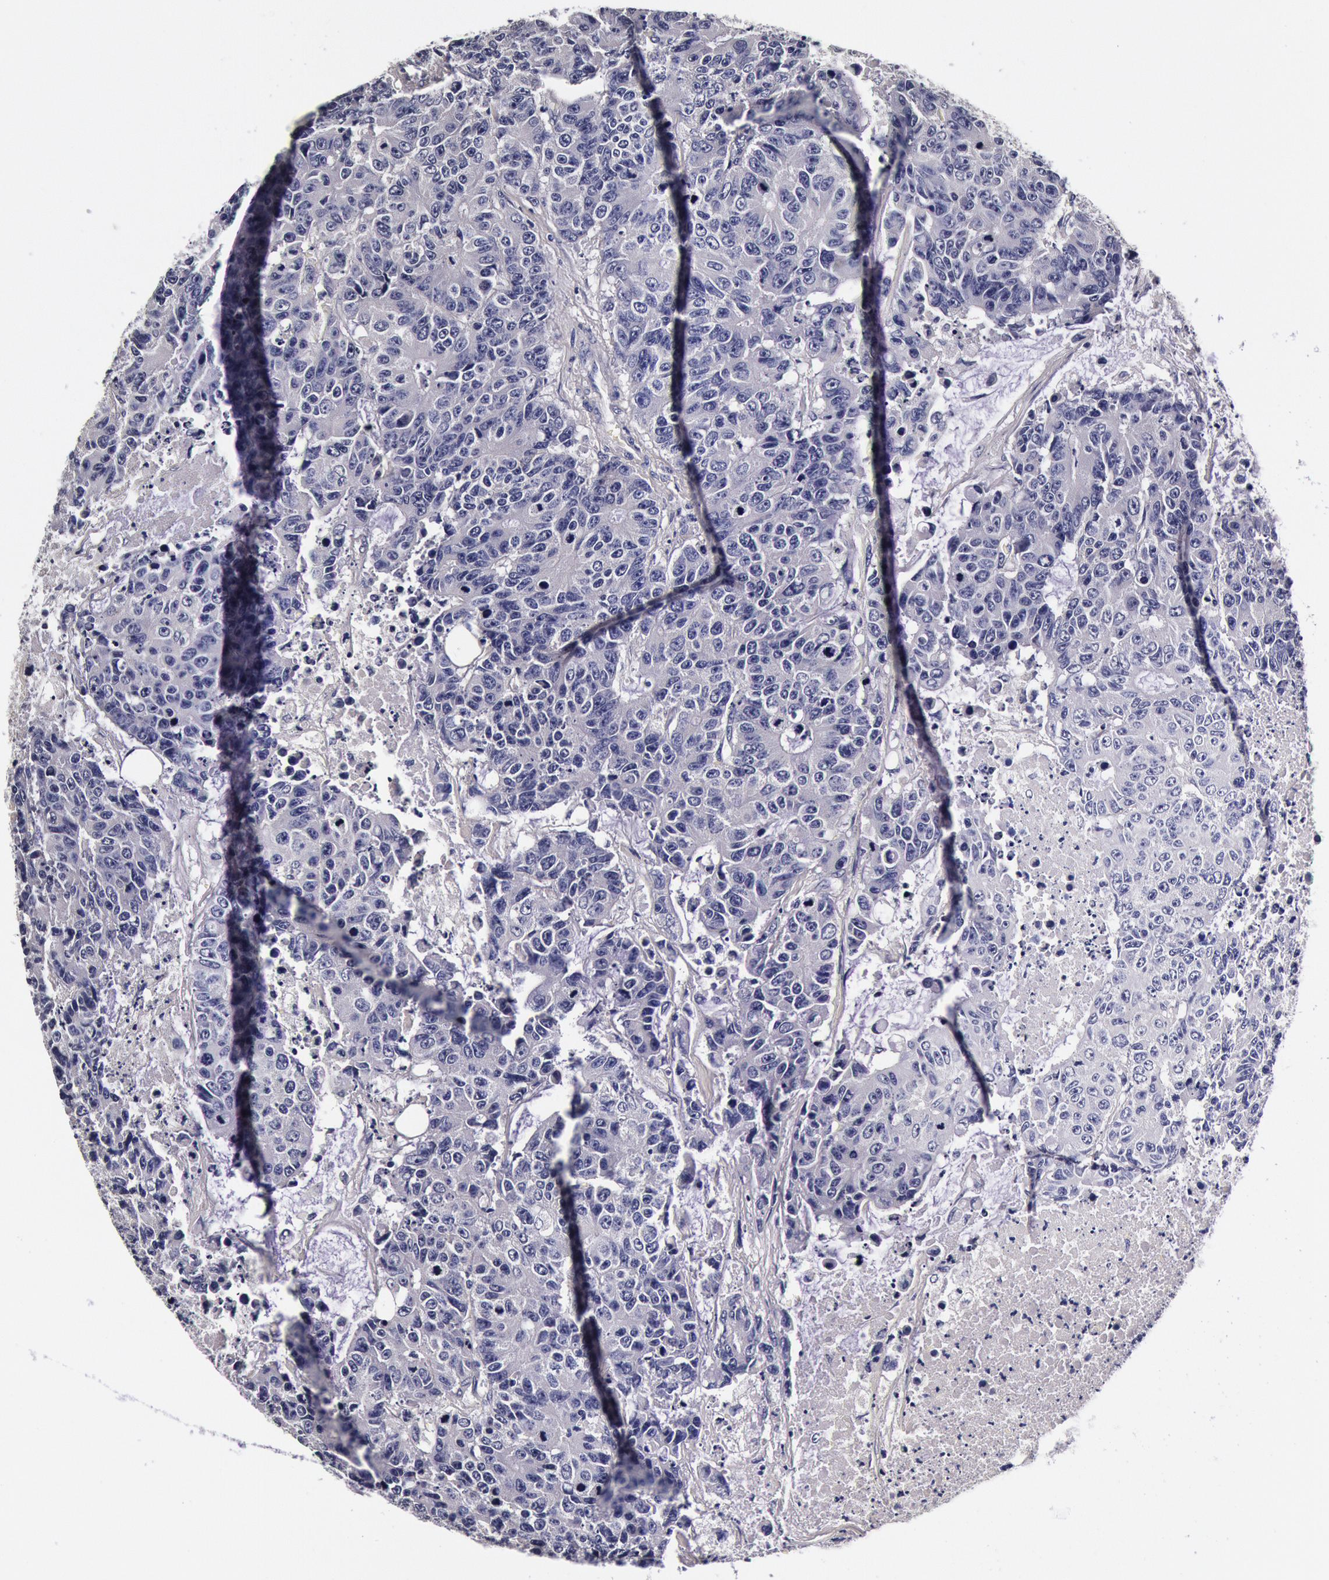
{"staining": {"intensity": "negative", "quantity": "none", "location": "none"}, "tissue": "colorectal cancer", "cell_type": "Tumor cells", "image_type": "cancer", "snomed": [{"axis": "morphology", "description": "Adenocarcinoma, NOS"}, {"axis": "topography", "description": "Colon"}], "caption": "High power microscopy image of an IHC photomicrograph of colorectal adenocarcinoma, revealing no significant expression in tumor cells. The staining is performed using DAB brown chromogen with nuclei counter-stained in using hematoxylin.", "gene": "CCDC22", "patient": {"sex": "female", "age": 86}}